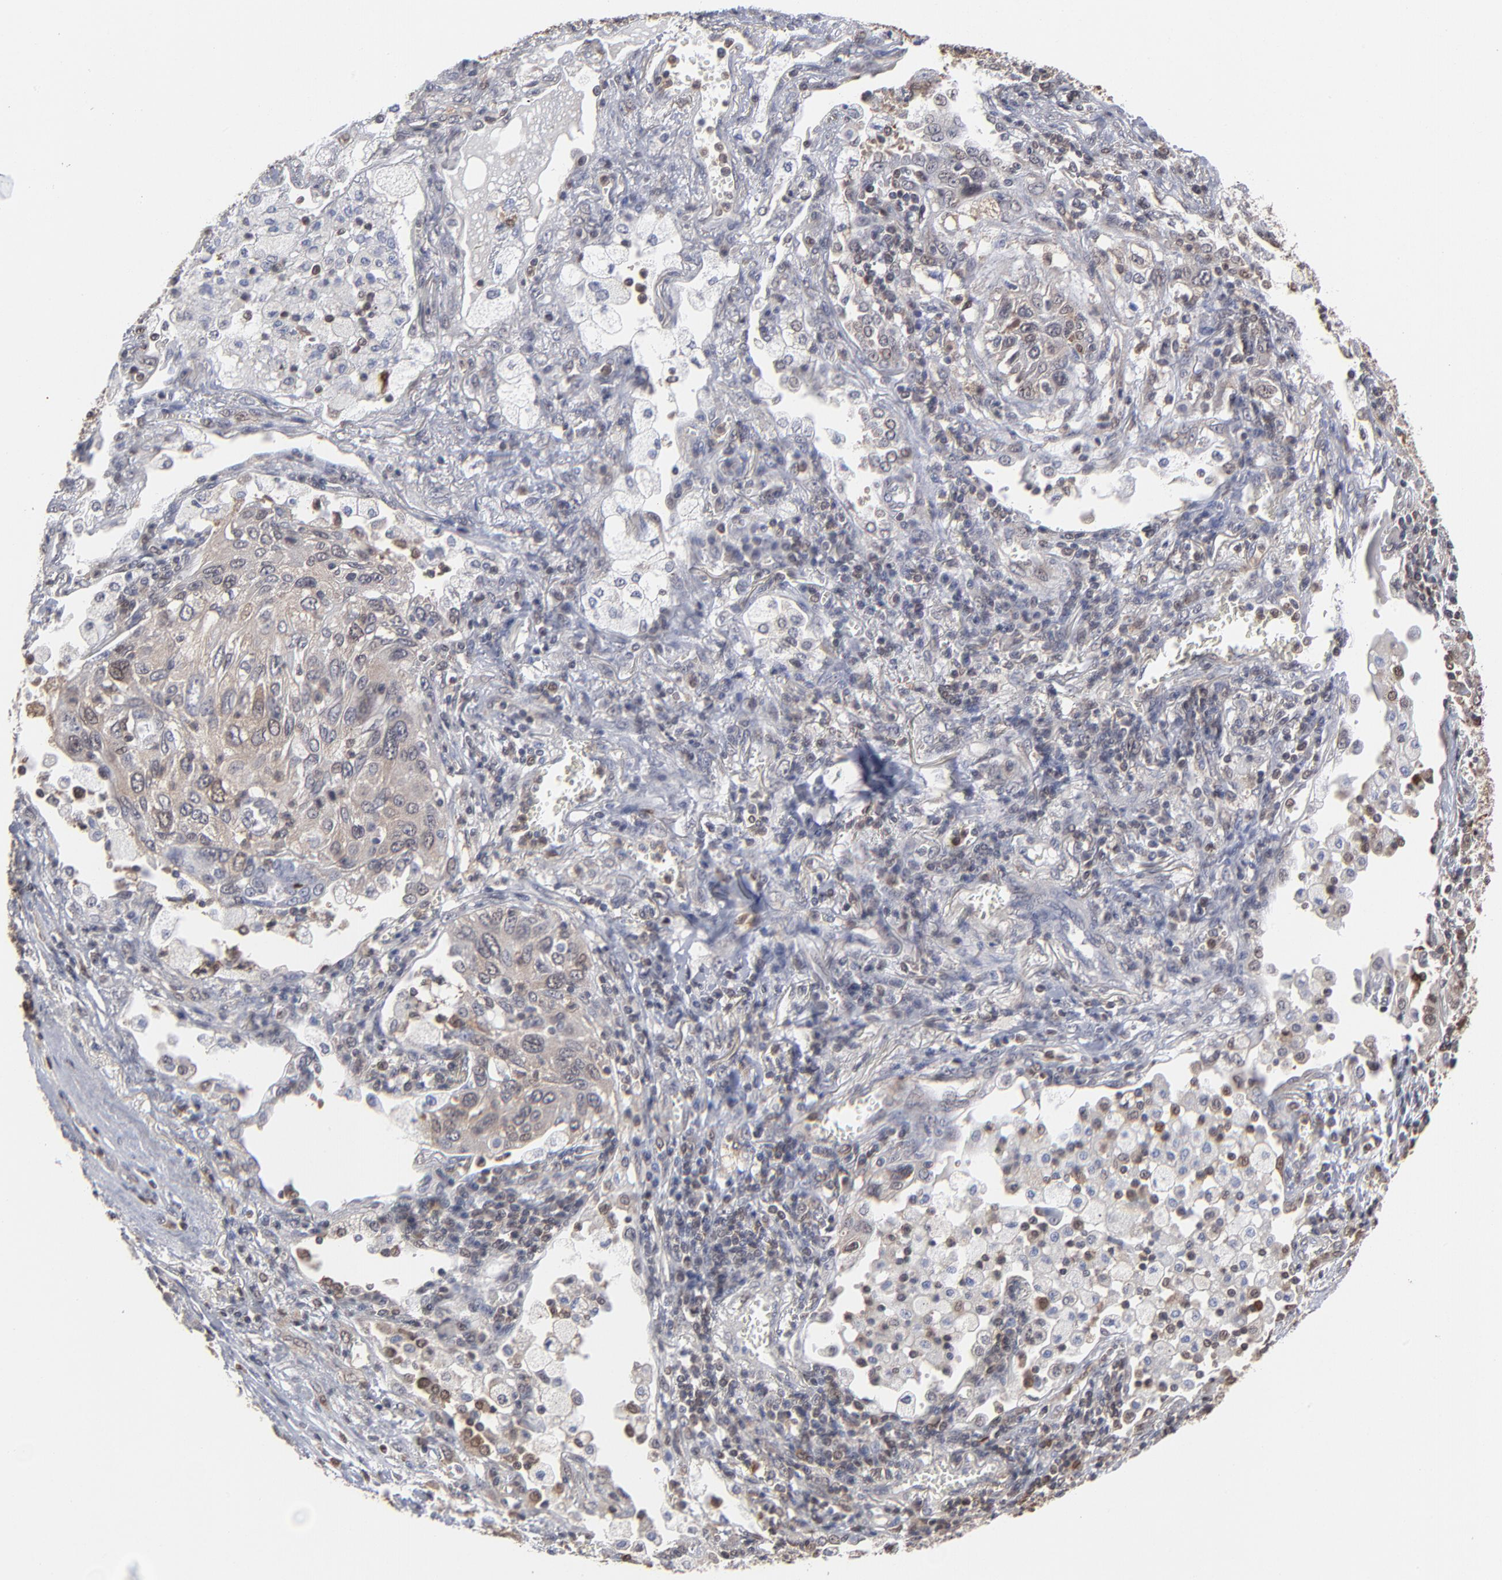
{"staining": {"intensity": "weak", "quantity": ">75%", "location": "cytoplasmic/membranous"}, "tissue": "lung cancer", "cell_type": "Tumor cells", "image_type": "cancer", "snomed": [{"axis": "morphology", "description": "Squamous cell carcinoma, NOS"}, {"axis": "topography", "description": "Lung"}], "caption": "Weak cytoplasmic/membranous protein staining is seen in approximately >75% of tumor cells in squamous cell carcinoma (lung).", "gene": "MAP2K1", "patient": {"sex": "female", "age": 76}}